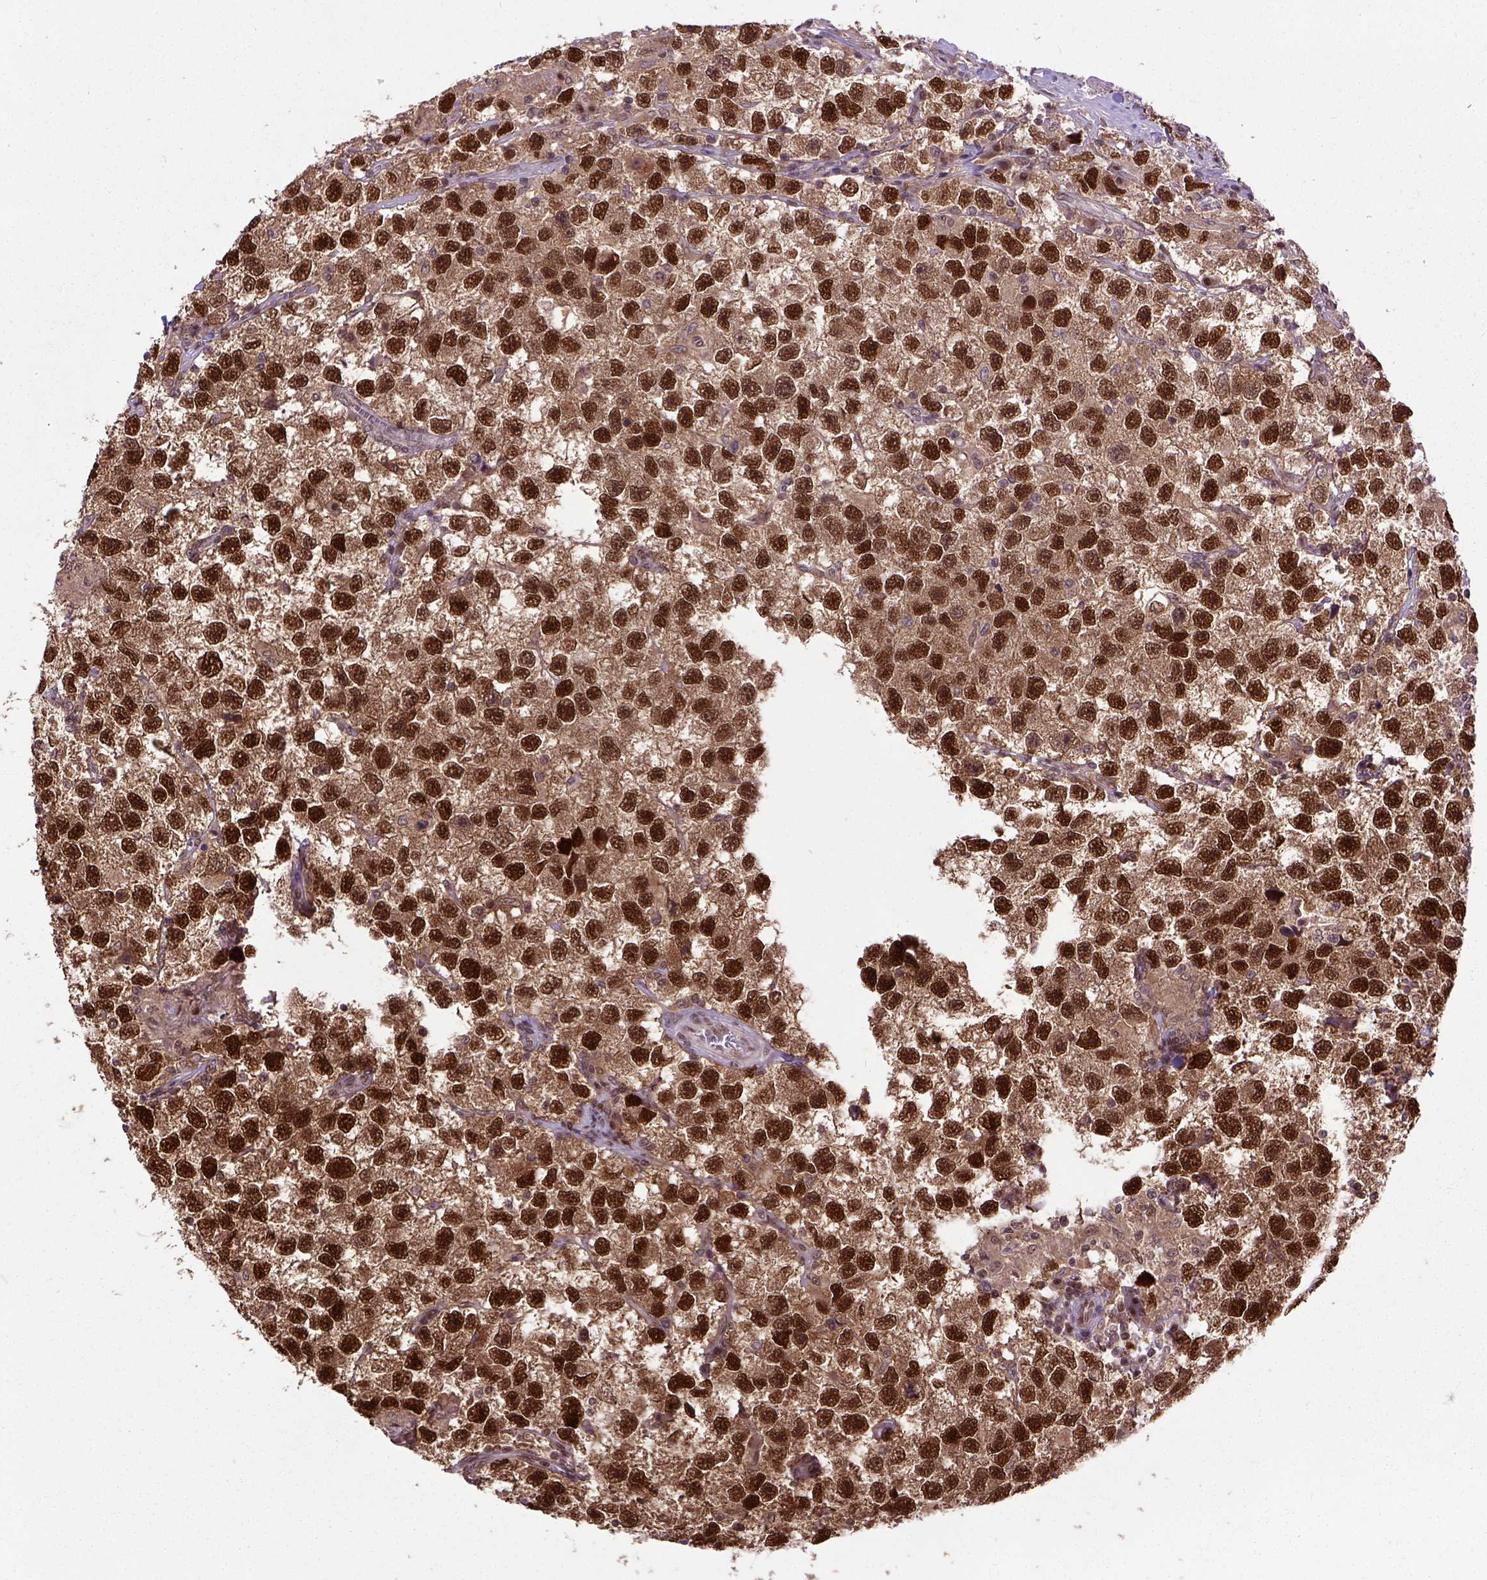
{"staining": {"intensity": "strong", "quantity": ">75%", "location": "cytoplasmic/membranous,nuclear"}, "tissue": "testis cancer", "cell_type": "Tumor cells", "image_type": "cancer", "snomed": [{"axis": "morphology", "description": "Seminoma, NOS"}, {"axis": "topography", "description": "Testis"}], "caption": "A micrograph of testis cancer (seminoma) stained for a protein exhibits strong cytoplasmic/membranous and nuclear brown staining in tumor cells.", "gene": "UBA3", "patient": {"sex": "male", "age": 26}}